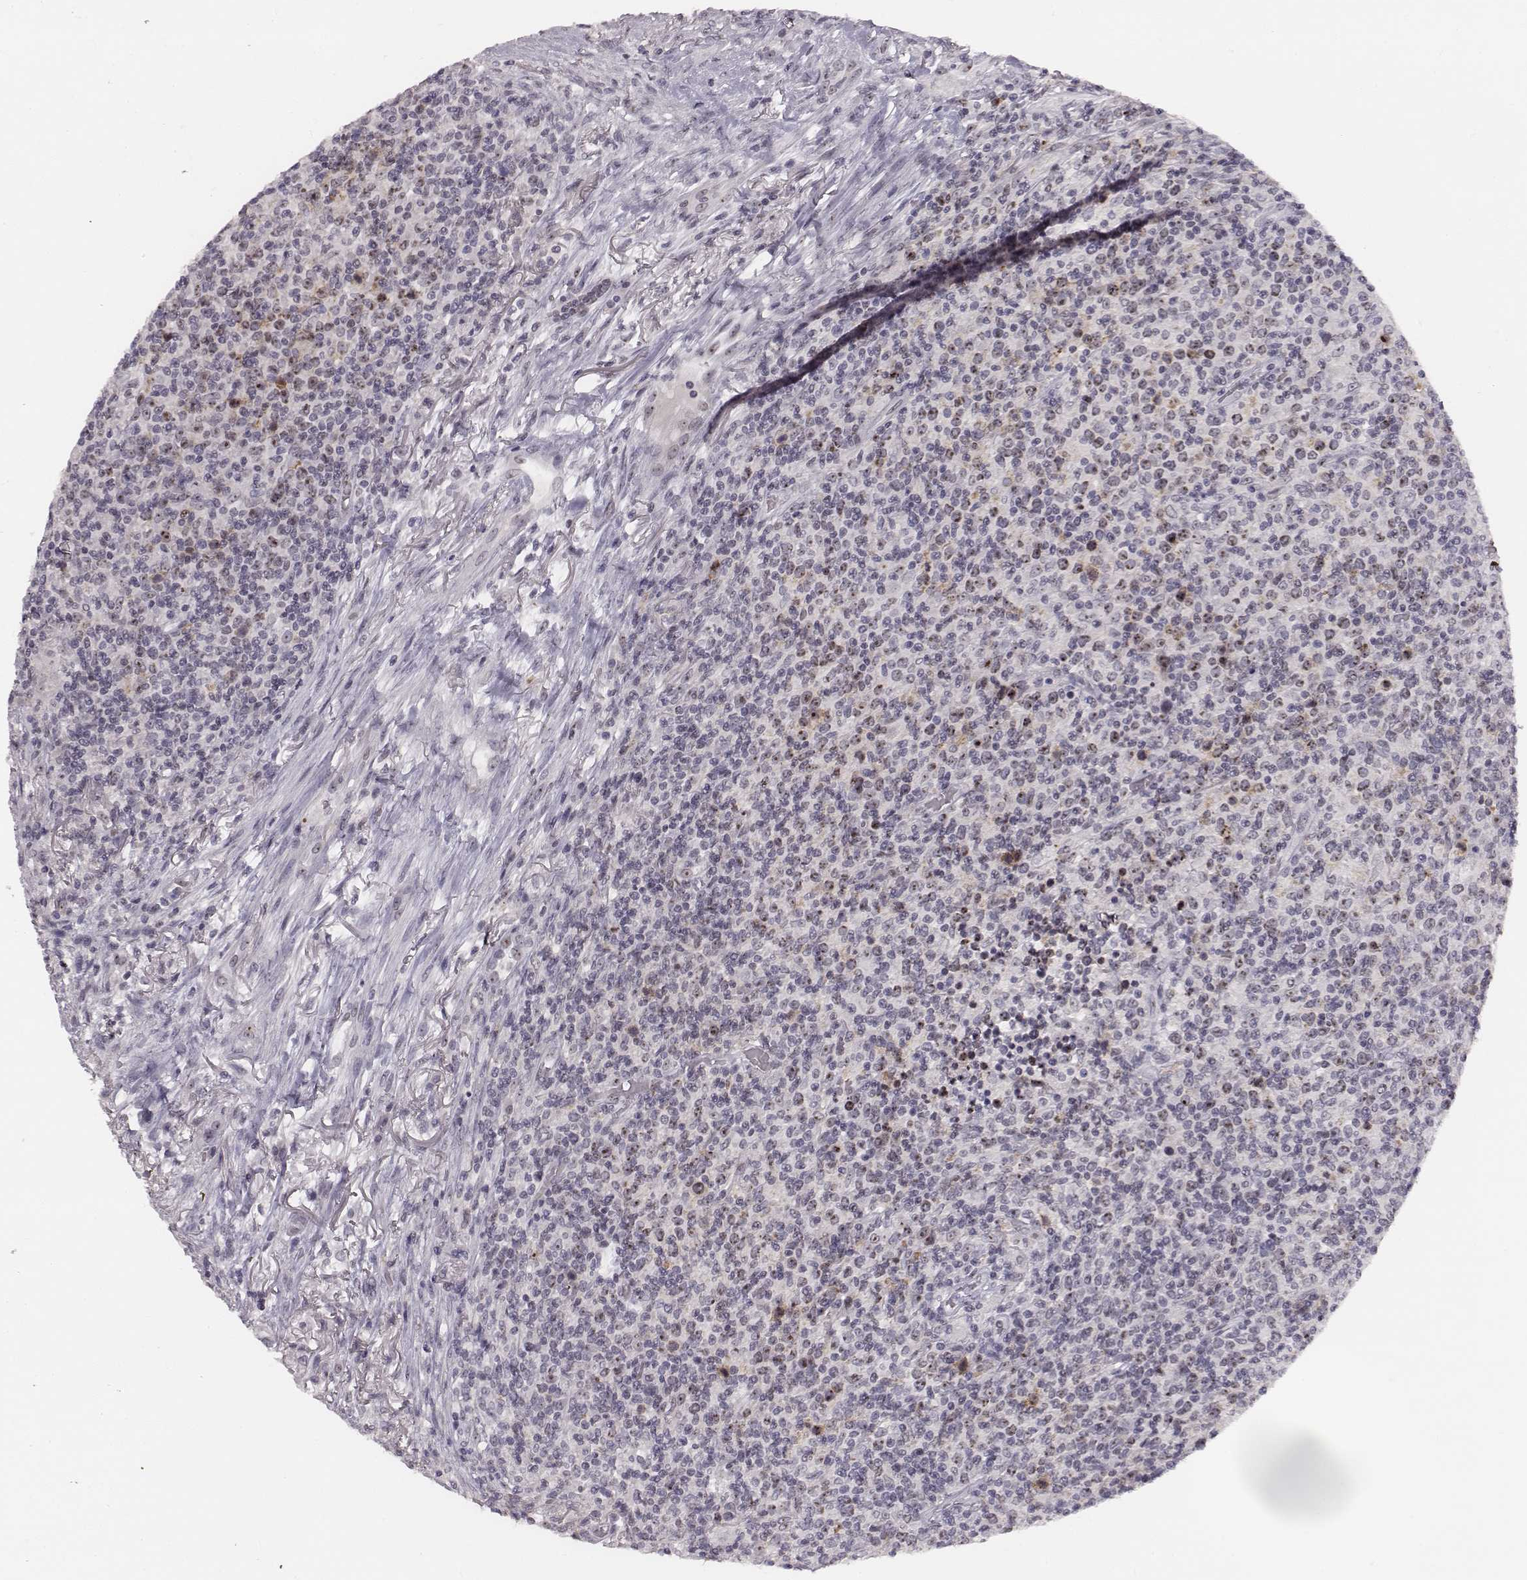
{"staining": {"intensity": "moderate", "quantity": "<25%", "location": "nuclear"}, "tissue": "lymphoma", "cell_type": "Tumor cells", "image_type": "cancer", "snomed": [{"axis": "morphology", "description": "Malignant lymphoma, non-Hodgkin's type, High grade"}, {"axis": "topography", "description": "Lung"}], "caption": "Immunohistochemistry (IHC) of malignant lymphoma, non-Hodgkin's type (high-grade) reveals low levels of moderate nuclear staining in about <25% of tumor cells.", "gene": "NIFK", "patient": {"sex": "male", "age": 79}}